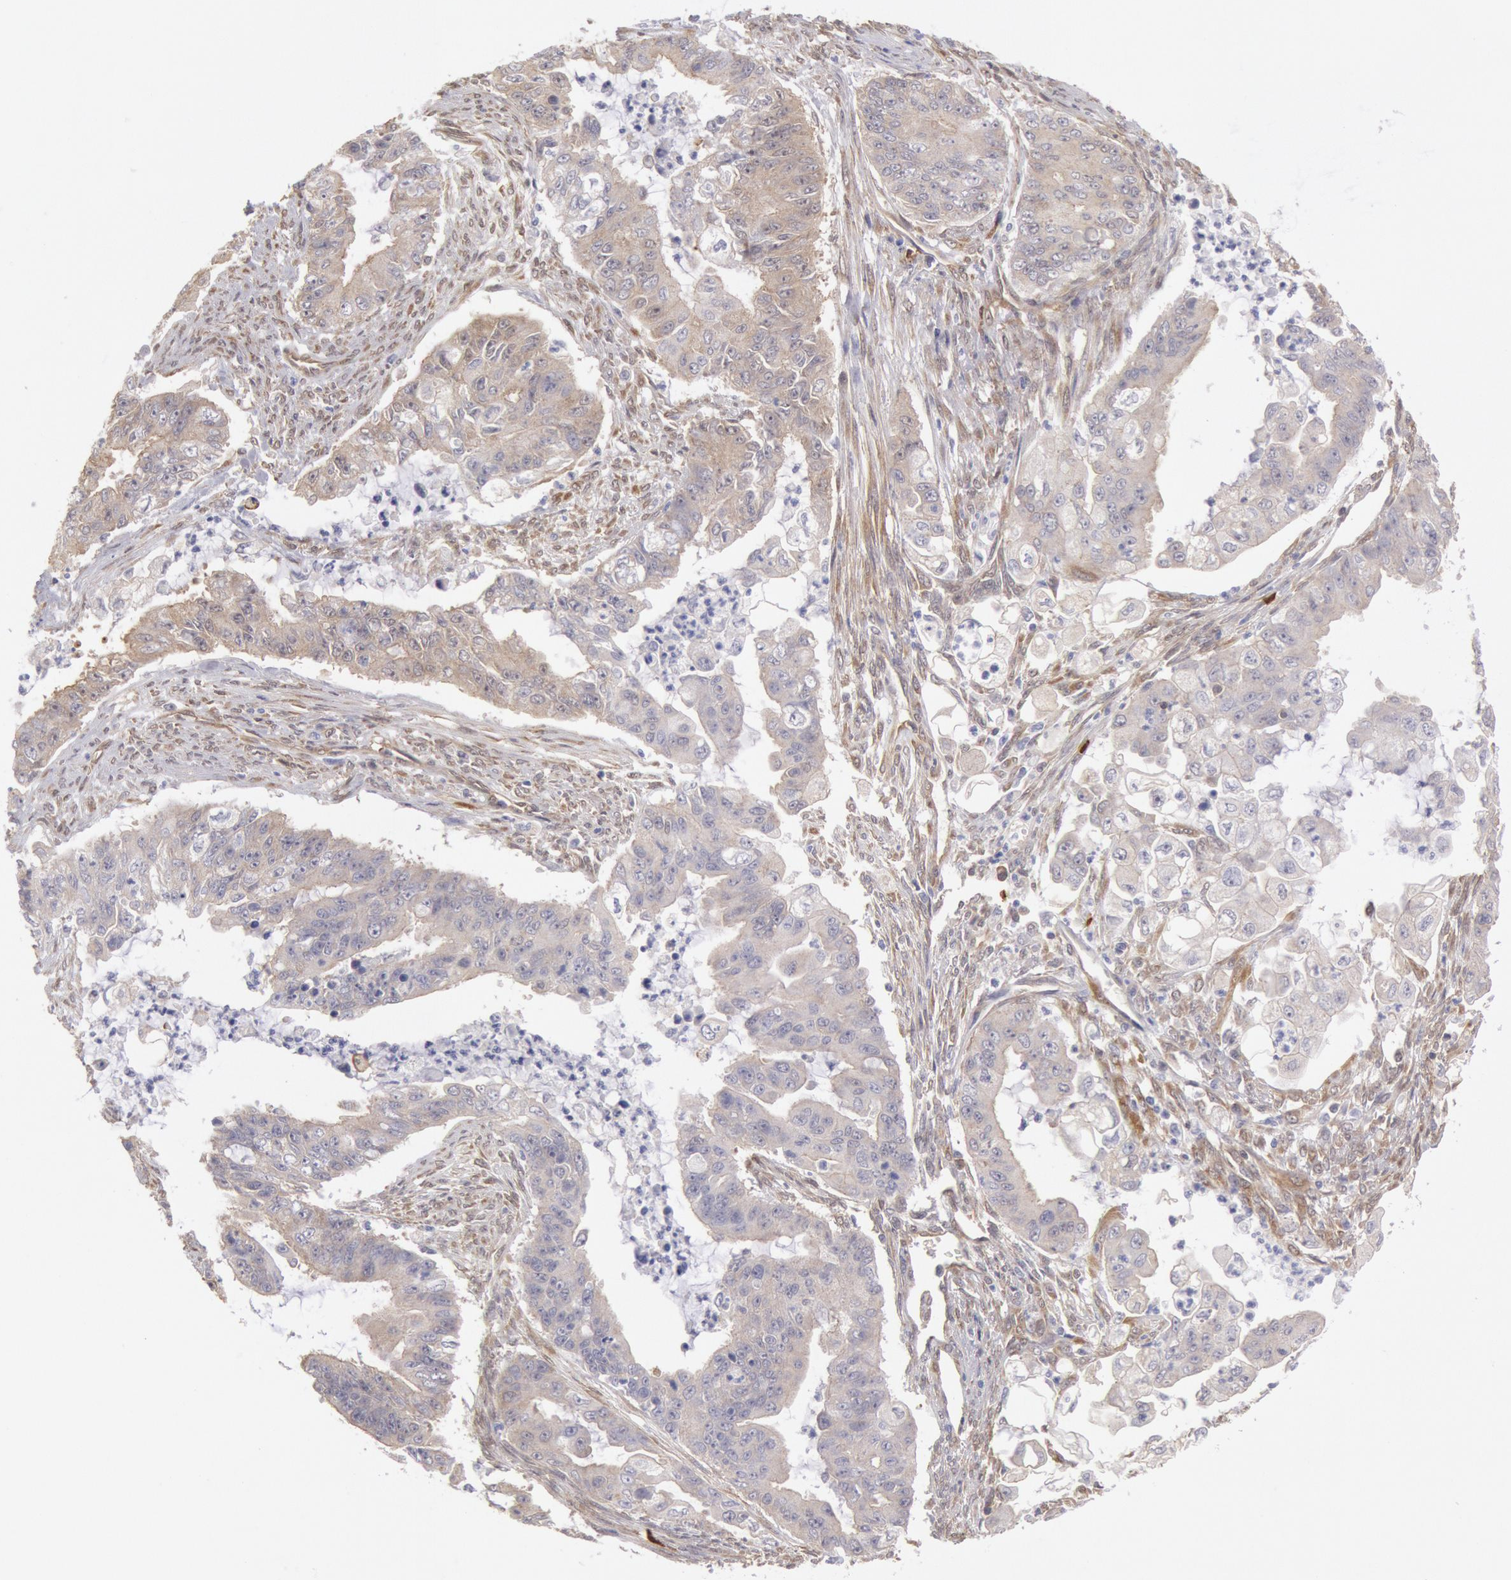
{"staining": {"intensity": "weak", "quantity": "25%-75%", "location": "cytoplasmic/membranous"}, "tissue": "endometrial cancer", "cell_type": "Tumor cells", "image_type": "cancer", "snomed": [{"axis": "morphology", "description": "Adenocarcinoma, NOS"}, {"axis": "topography", "description": "Endometrium"}], "caption": "Protein analysis of endometrial cancer (adenocarcinoma) tissue shows weak cytoplasmic/membranous staining in approximately 25%-75% of tumor cells. (DAB = brown stain, brightfield microscopy at high magnification).", "gene": "CCDC50", "patient": {"sex": "female", "age": 75}}